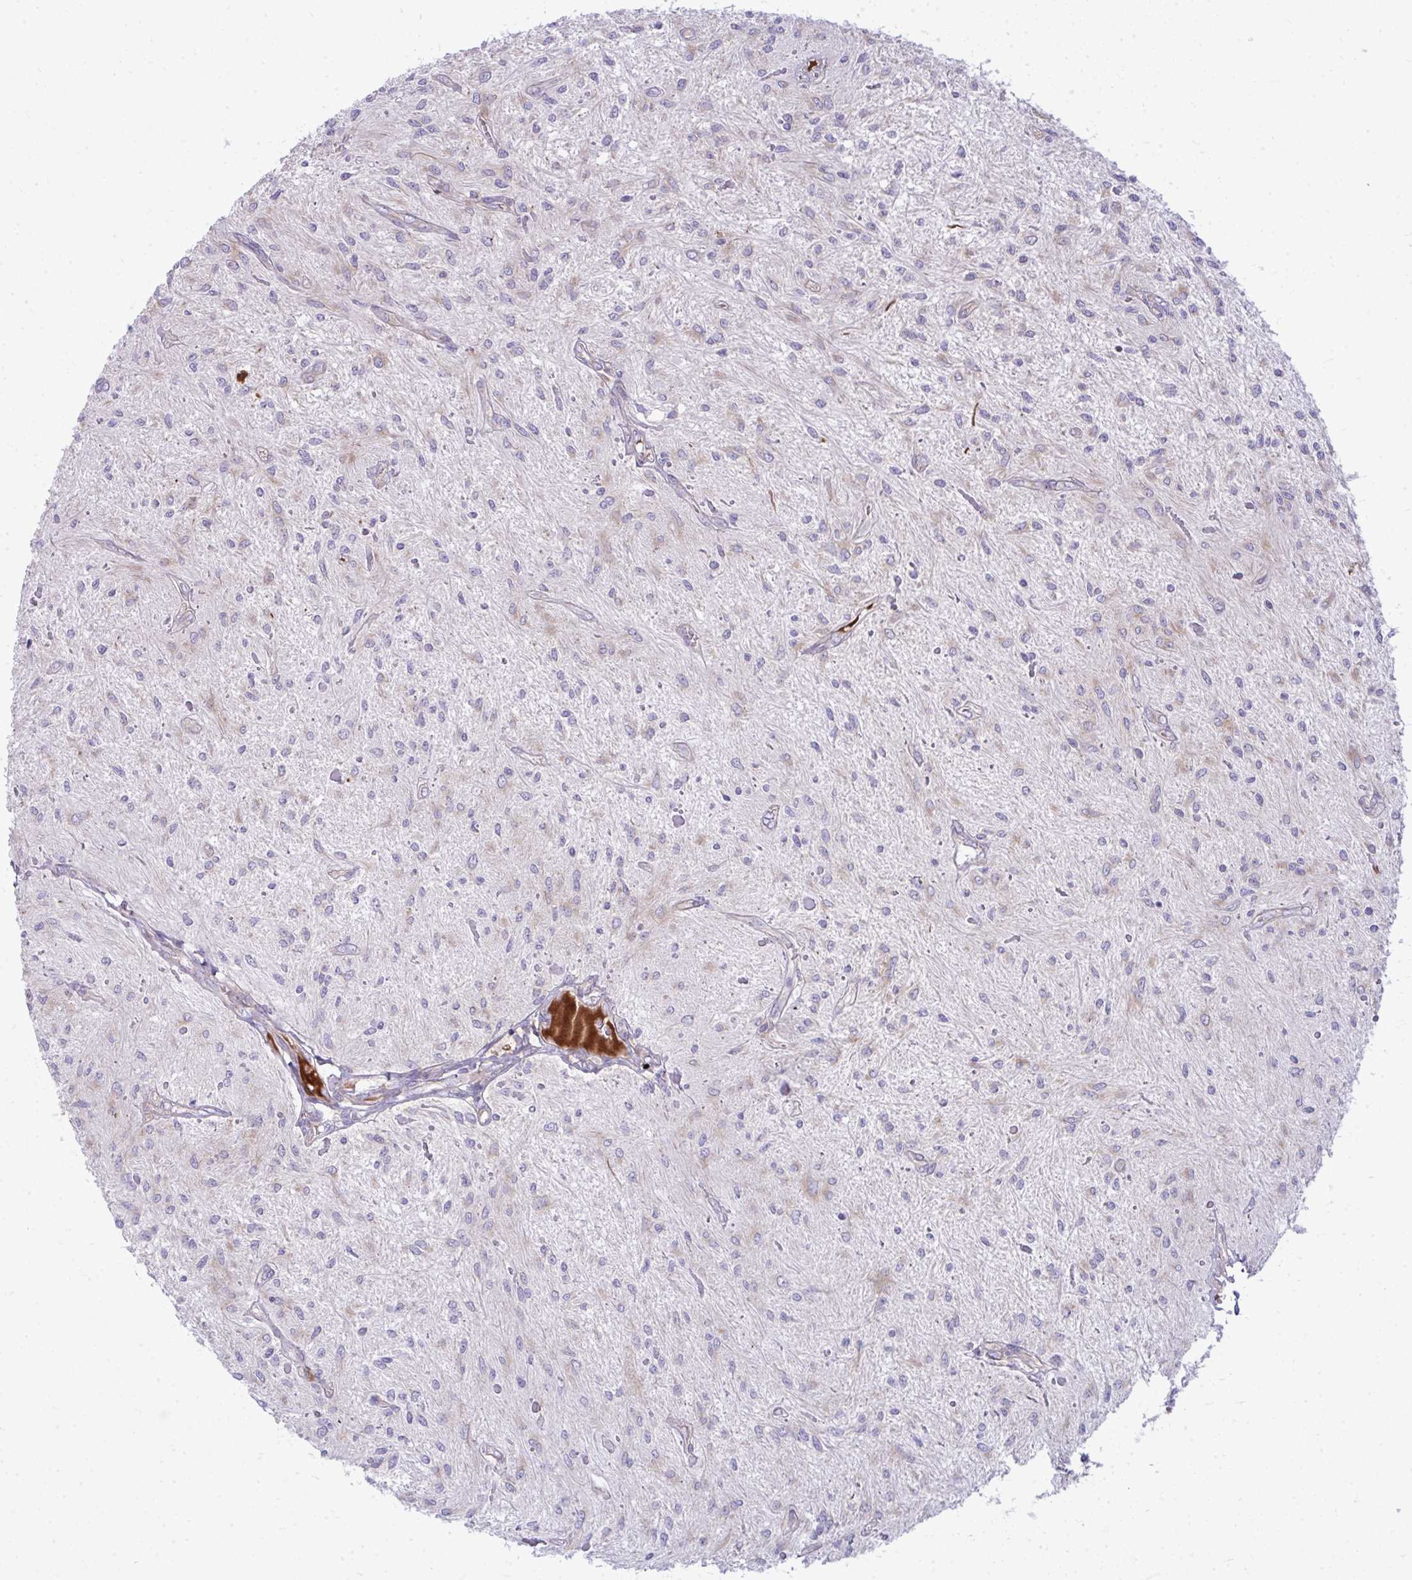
{"staining": {"intensity": "weak", "quantity": "<25%", "location": "cytoplasmic/membranous"}, "tissue": "glioma", "cell_type": "Tumor cells", "image_type": "cancer", "snomed": [{"axis": "morphology", "description": "Glioma, malignant, Low grade"}, {"axis": "topography", "description": "Cerebellum"}], "caption": "Immunohistochemical staining of human malignant glioma (low-grade) shows no significant staining in tumor cells.", "gene": "GFPT2", "patient": {"sex": "female", "age": 14}}